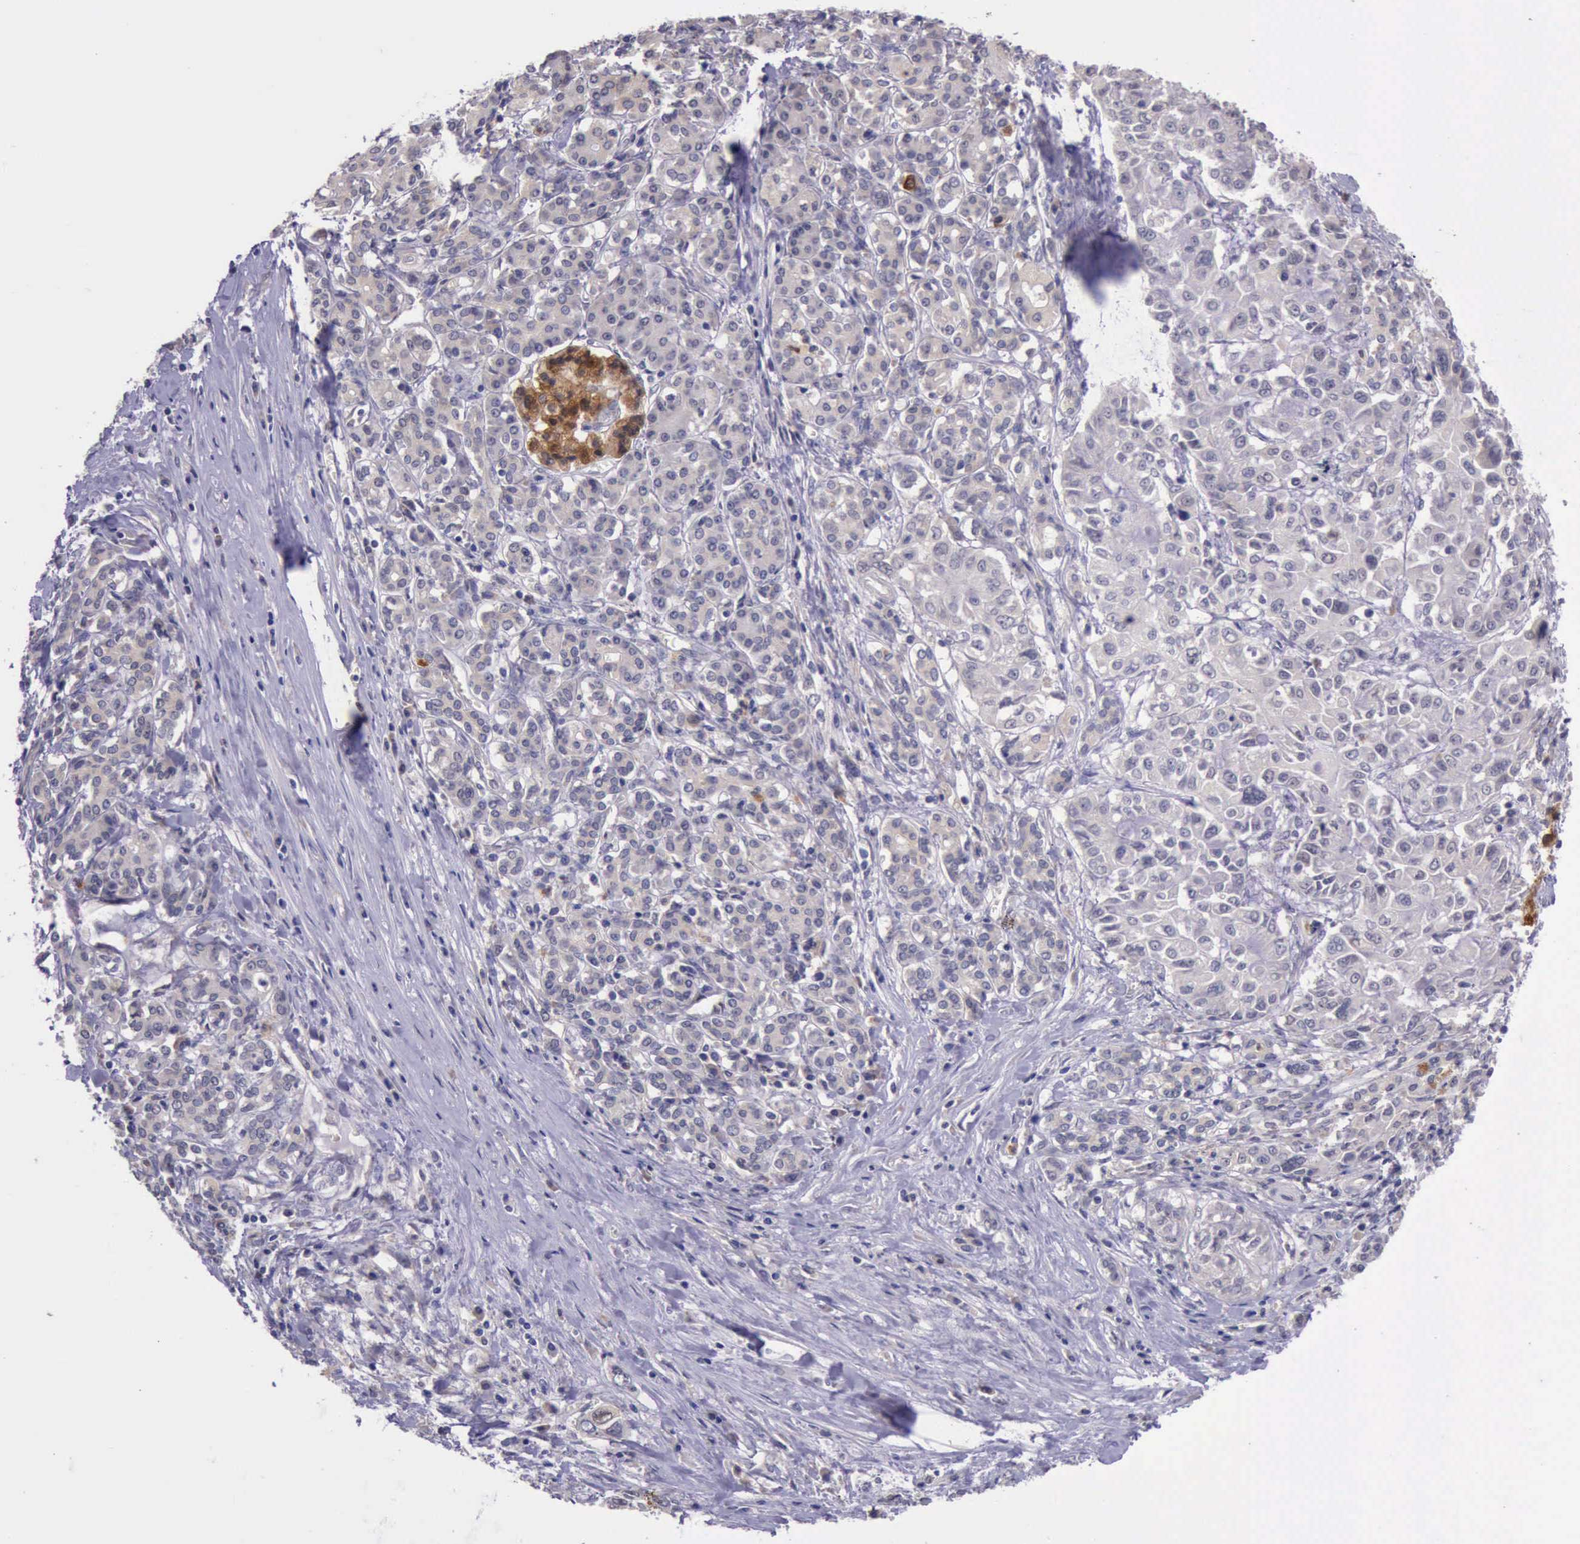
{"staining": {"intensity": "weak", "quantity": ">75%", "location": "cytoplasmic/membranous"}, "tissue": "pancreatic cancer", "cell_type": "Tumor cells", "image_type": "cancer", "snomed": [{"axis": "morphology", "description": "Adenocarcinoma, NOS"}, {"axis": "topography", "description": "Pancreas"}], "caption": "Immunohistochemistry (DAB) staining of pancreatic cancer exhibits weak cytoplasmic/membranous protein expression in about >75% of tumor cells. Immunohistochemistry (ihc) stains the protein in brown and the nuclei are stained blue.", "gene": "PLEK2", "patient": {"sex": "female", "age": 52}}